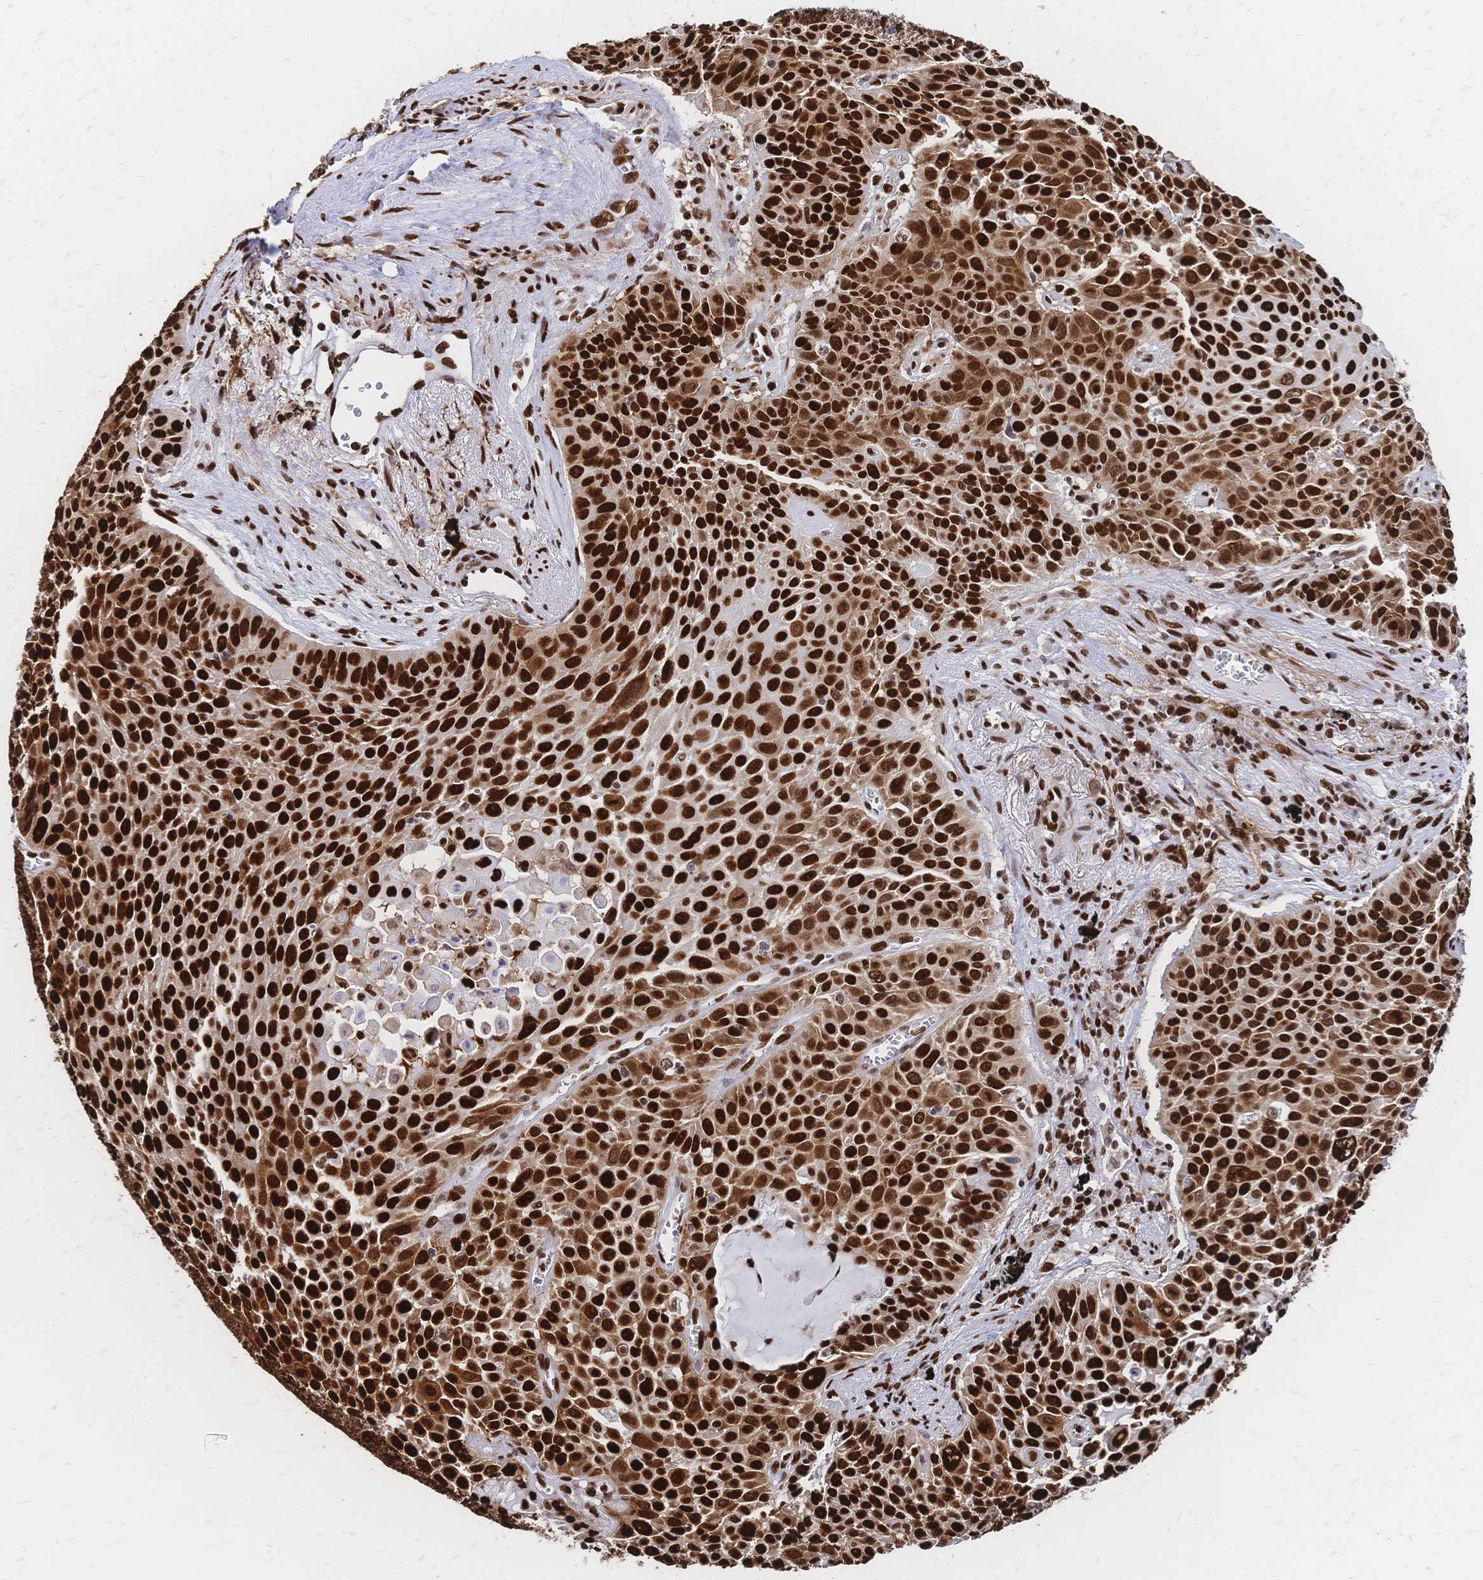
{"staining": {"intensity": "strong", "quantity": ">75%", "location": "nuclear"}, "tissue": "lung cancer", "cell_type": "Tumor cells", "image_type": "cancer", "snomed": [{"axis": "morphology", "description": "Squamous cell carcinoma, NOS"}, {"axis": "morphology", "description": "Squamous cell carcinoma, metastatic, NOS"}, {"axis": "topography", "description": "Lymph node"}, {"axis": "topography", "description": "Lung"}], "caption": "Human lung metastatic squamous cell carcinoma stained for a protein (brown) displays strong nuclear positive staining in approximately >75% of tumor cells.", "gene": "HDGF", "patient": {"sex": "female", "age": 62}}